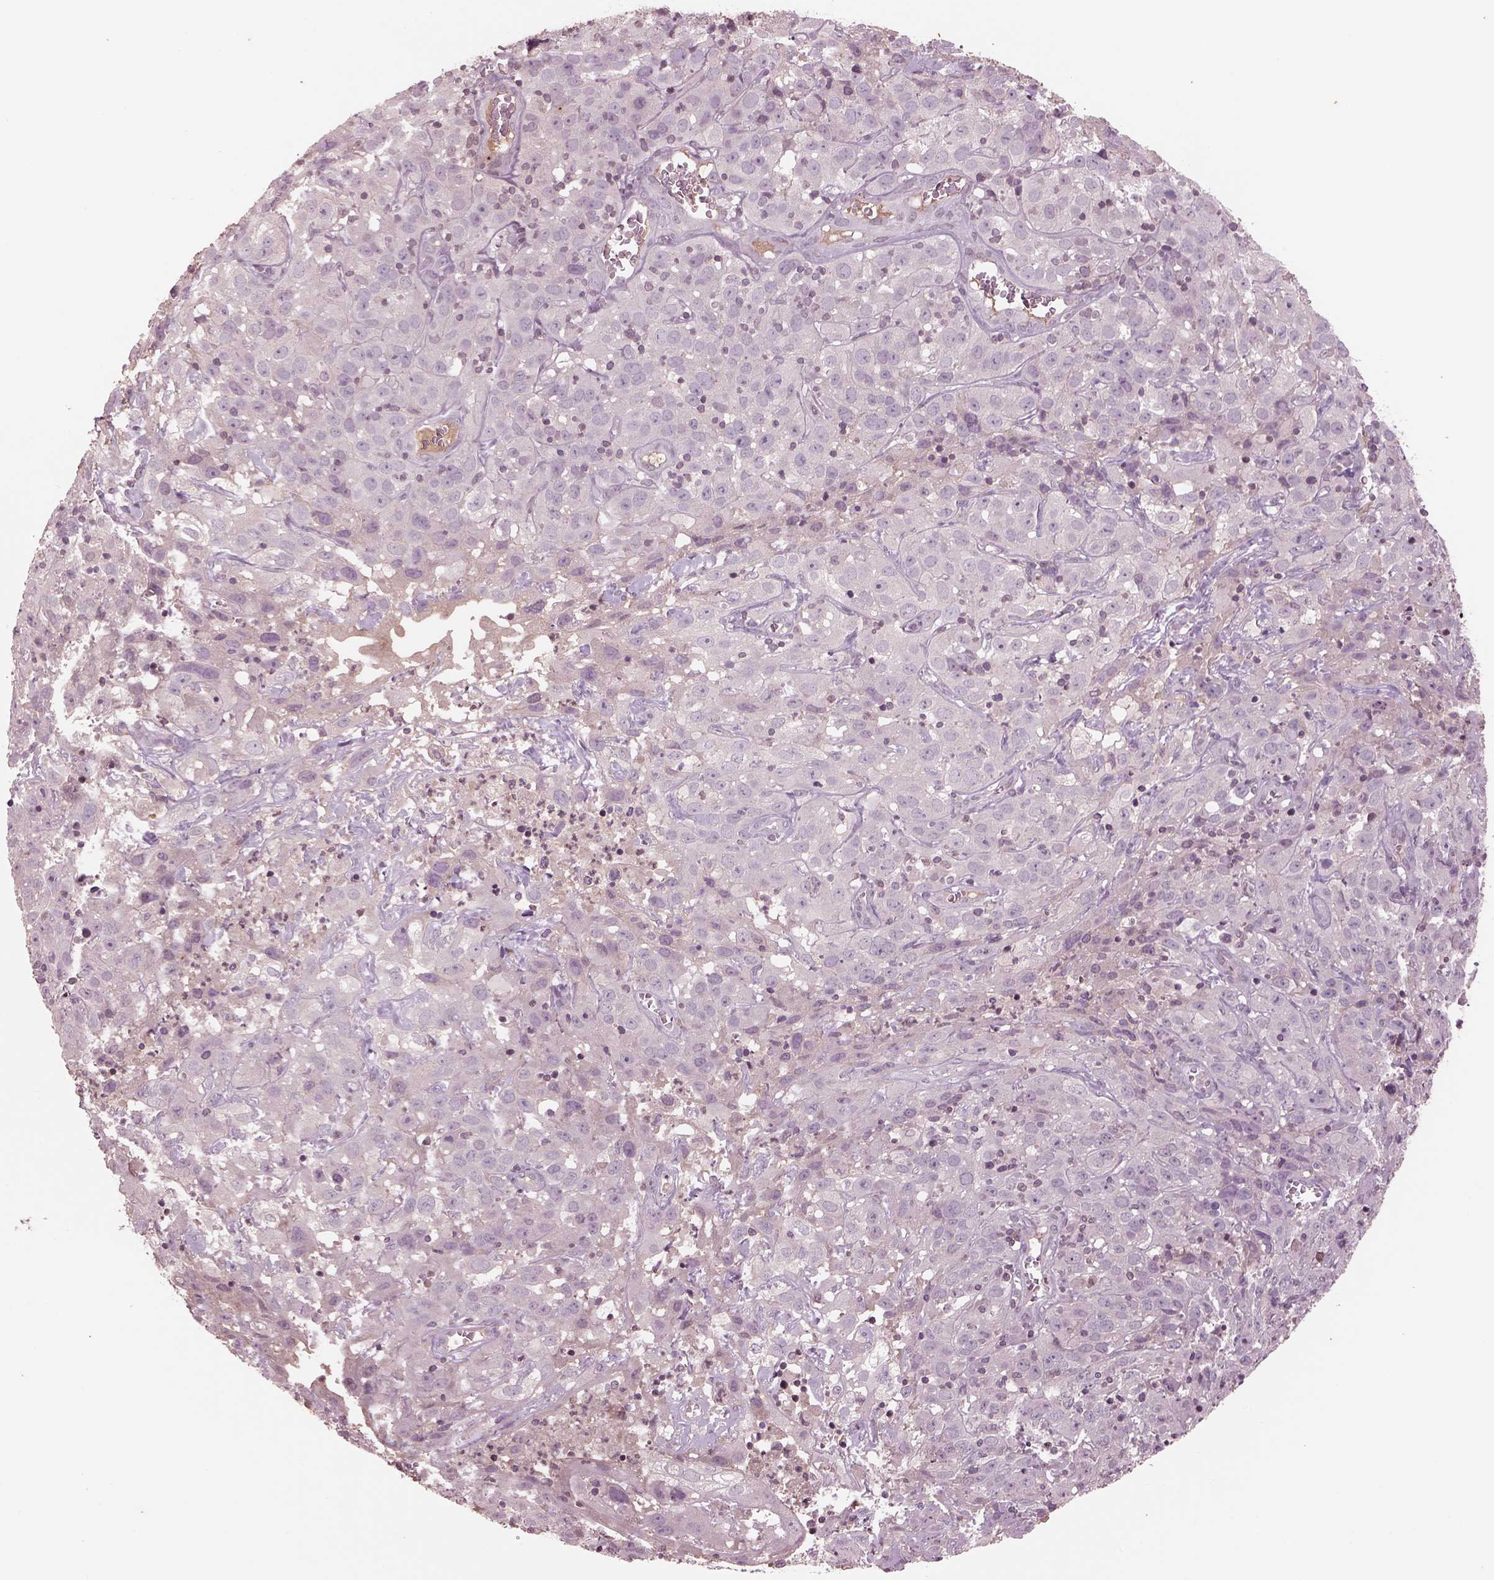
{"staining": {"intensity": "negative", "quantity": "none", "location": "none"}, "tissue": "cervical cancer", "cell_type": "Tumor cells", "image_type": "cancer", "snomed": [{"axis": "morphology", "description": "Squamous cell carcinoma, NOS"}, {"axis": "topography", "description": "Cervix"}], "caption": "IHC micrograph of neoplastic tissue: cervical cancer (squamous cell carcinoma) stained with DAB demonstrates no significant protein staining in tumor cells.", "gene": "PTX4", "patient": {"sex": "female", "age": 32}}